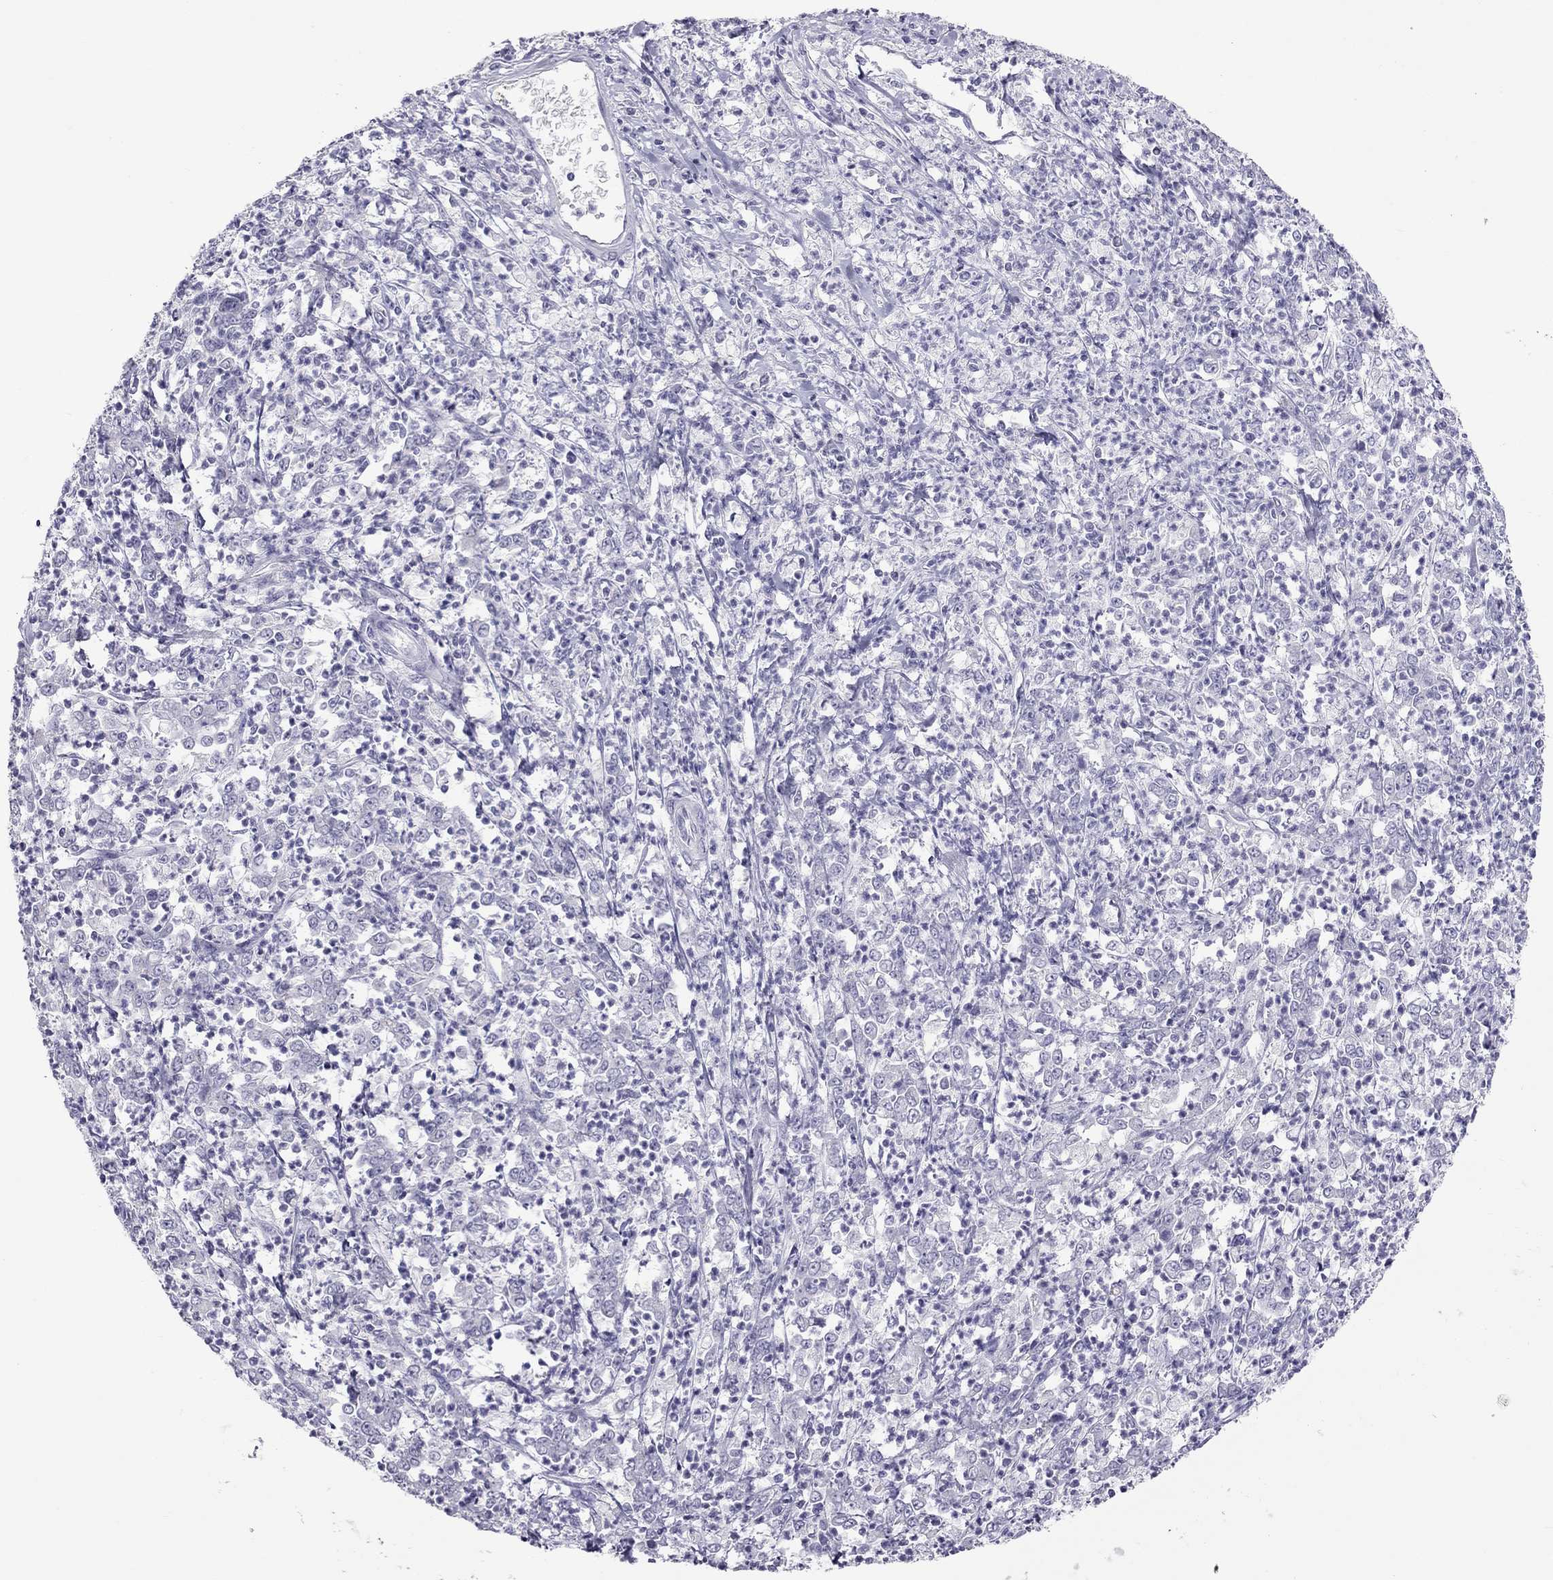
{"staining": {"intensity": "negative", "quantity": "none", "location": "none"}, "tissue": "stomach cancer", "cell_type": "Tumor cells", "image_type": "cancer", "snomed": [{"axis": "morphology", "description": "Adenocarcinoma, NOS"}, {"axis": "topography", "description": "Stomach, lower"}], "caption": "Tumor cells show no significant expression in stomach cancer (adenocarcinoma).", "gene": "TEX14", "patient": {"sex": "female", "age": 71}}